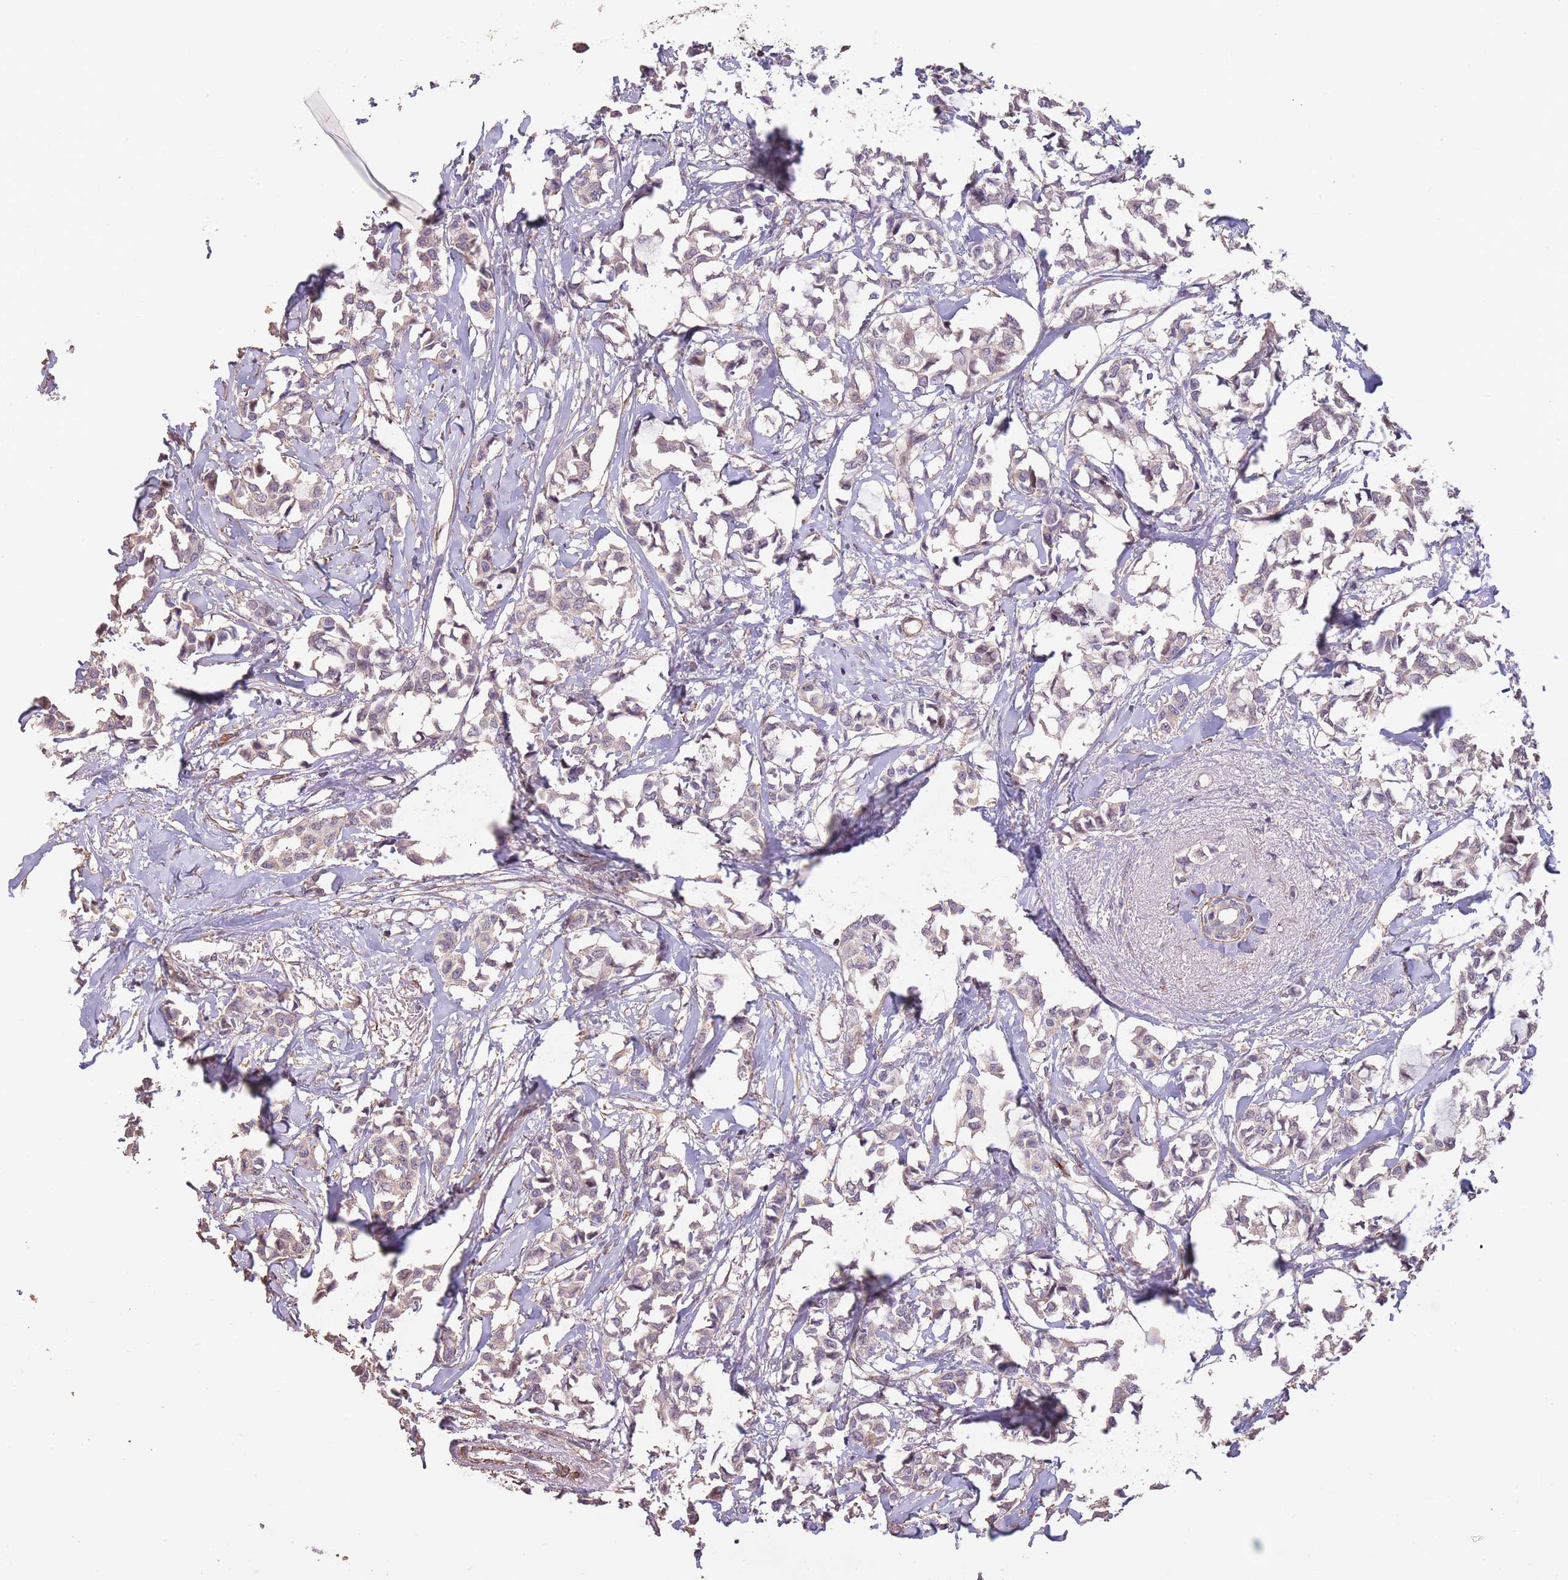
{"staining": {"intensity": "weak", "quantity": "<25%", "location": "cytoplasmic/membranous"}, "tissue": "breast cancer", "cell_type": "Tumor cells", "image_type": "cancer", "snomed": [{"axis": "morphology", "description": "Duct carcinoma"}, {"axis": "topography", "description": "Breast"}], "caption": "DAB (3,3'-diaminobenzidine) immunohistochemical staining of human breast cancer (invasive ductal carcinoma) reveals no significant staining in tumor cells.", "gene": "NLRC4", "patient": {"sex": "female", "age": 73}}